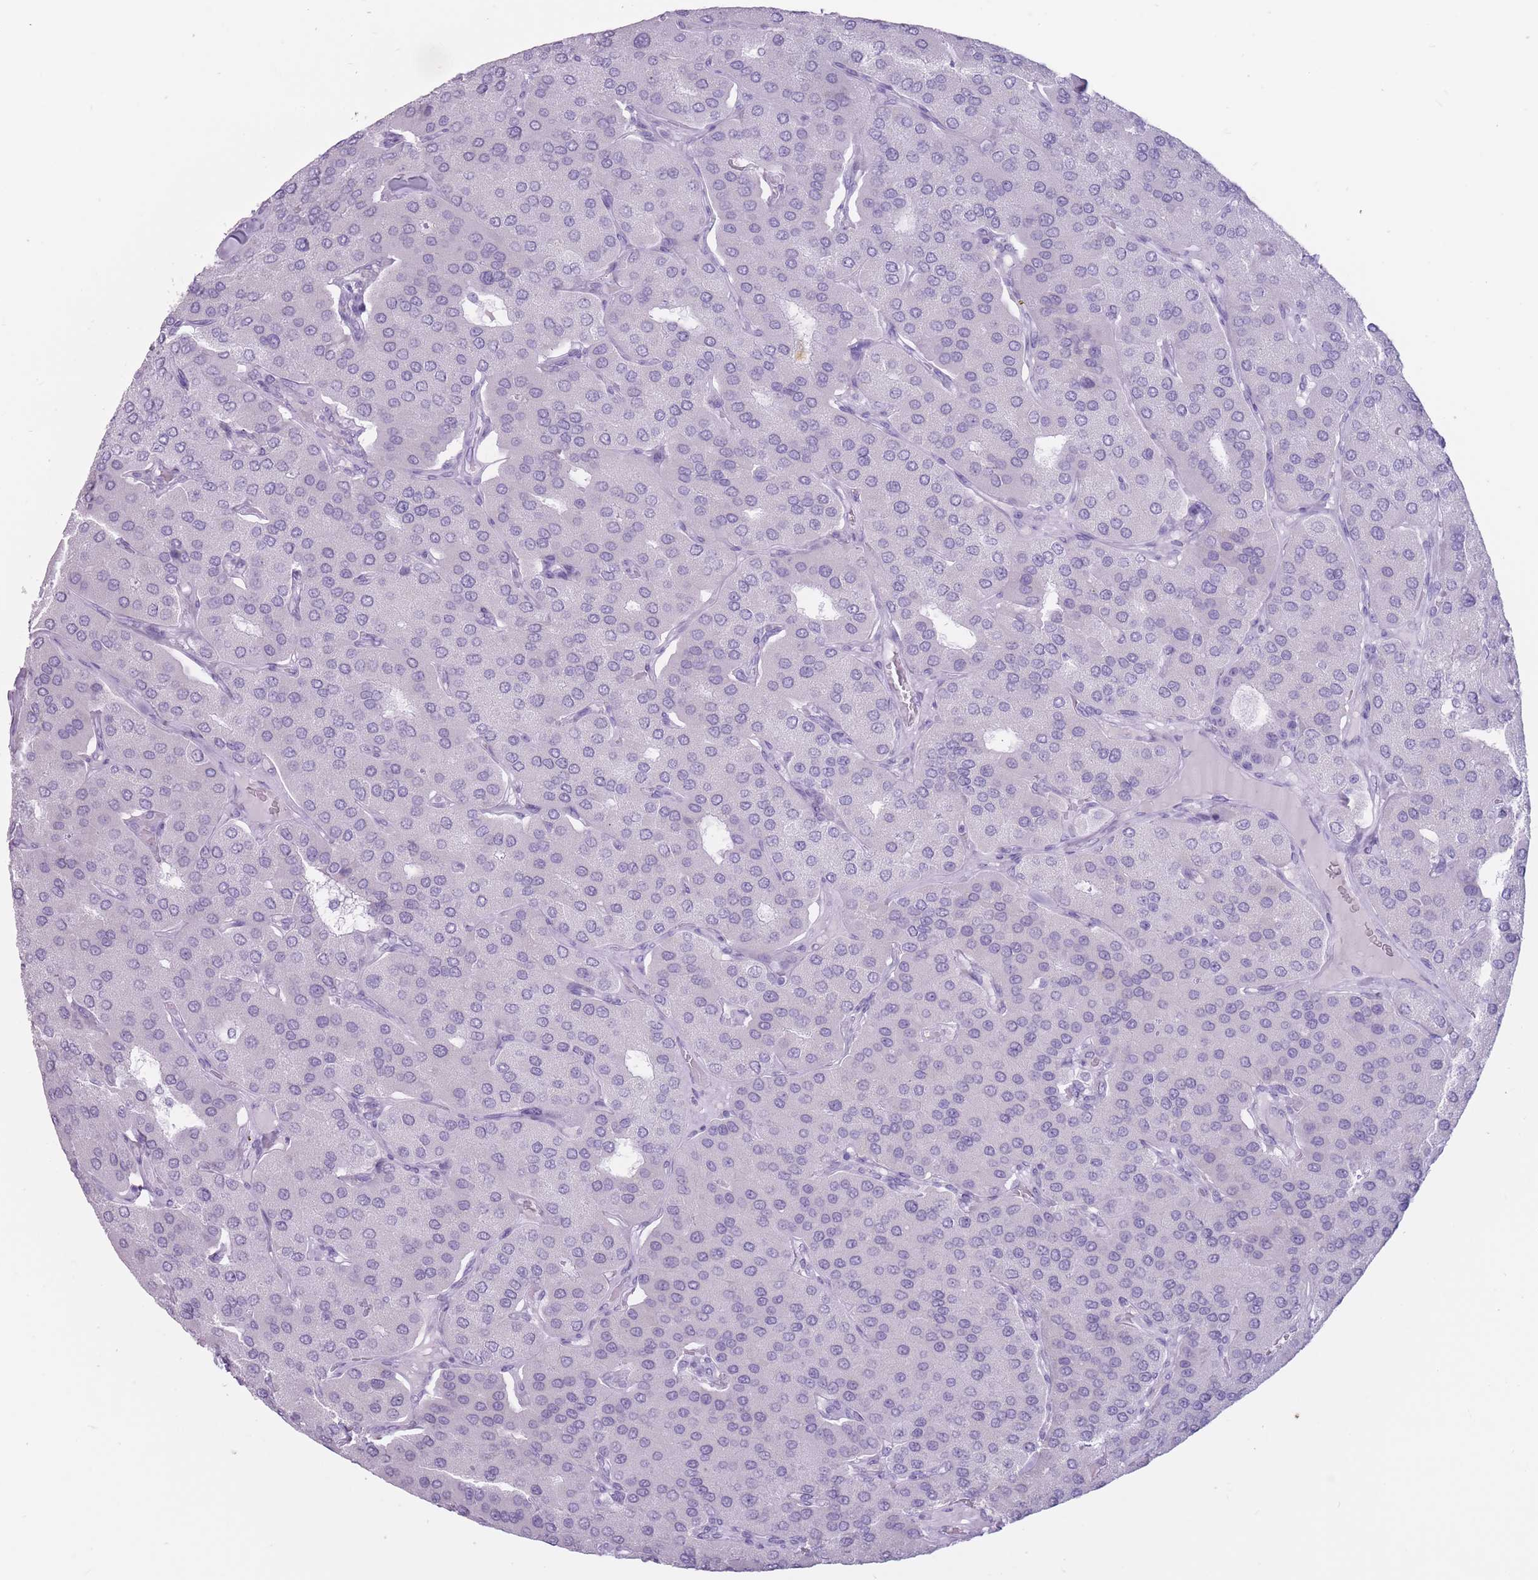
{"staining": {"intensity": "negative", "quantity": "none", "location": "none"}, "tissue": "parathyroid gland", "cell_type": "Glandular cells", "image_type": "normal", "snomed": [{"axis": "morphology", "description": "Normal tissue, NOS"}, {"axis": "morphology", "description": "Adenoma, NOS"}, {"axis": "topography", "description": "Parathyroid gland"}], "caption": "High power microscopy image of an immunohistochemistry image of unremarkable parathyroid gland, revealing no significant positivity in glandular cells. (Brightfield microscopy of DAB immunohistochemistry (IHC) at high magnification).", "gene": "PNMA3", "patient": {"sex": "female", "age": 86}}